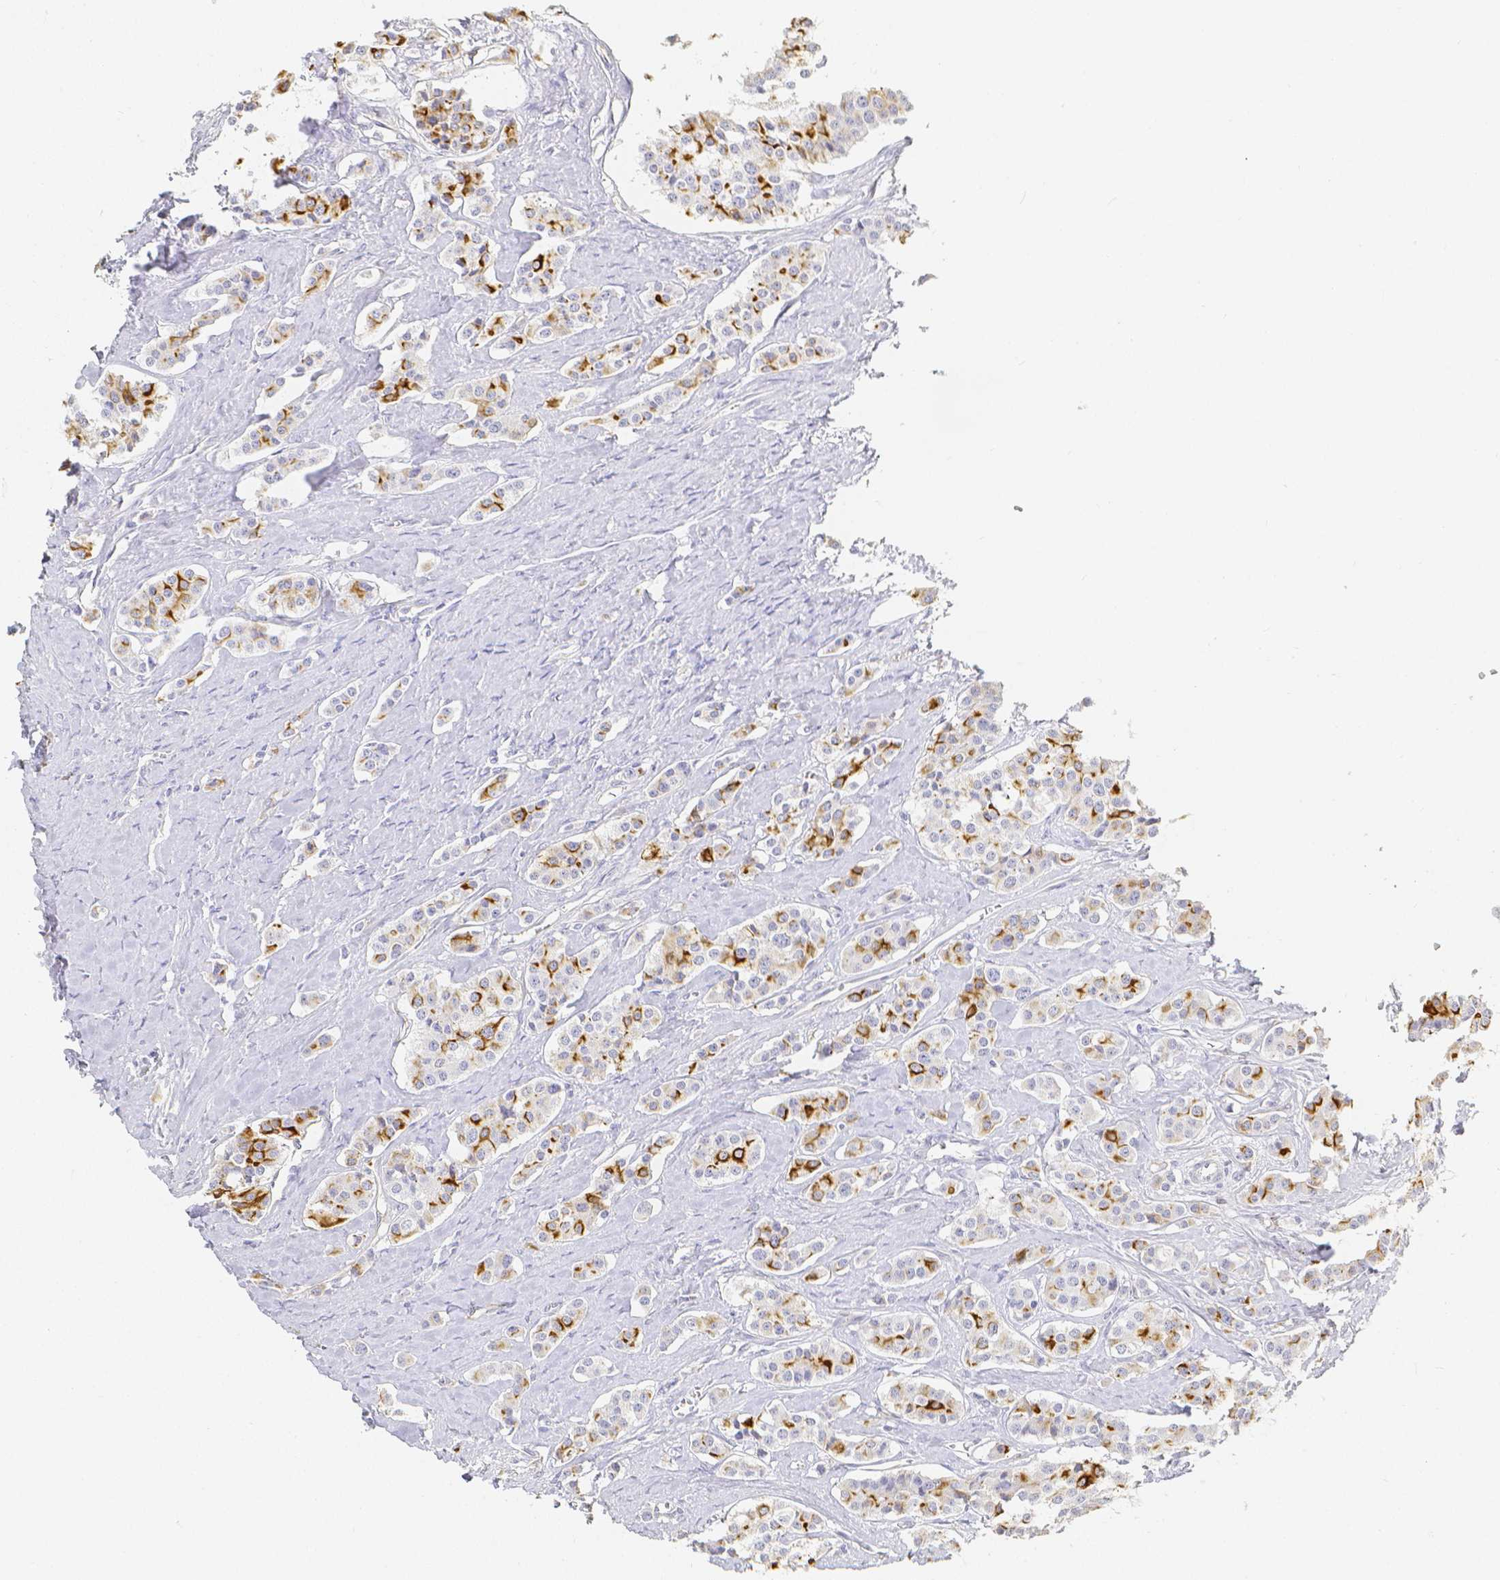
{"staining": {"intensity": "moderate", "quantity": "<25%", "location": "cytoplasmic/membranous"}, "tissue": "carcinoid", "cell_type": "Tumor cells", "image_type": "cancer", "snomed": [{"axis": "morphology", "description": "Carcinoid, malignant, NOS"}, {"axis": "topography", "description": "Small intestine"}], "caption": "Carcinoid stained with DAB IHC demonstrates low levels of moderate cytoplasmic/membranous positivity in approximately <25% of tumor cells. The staining was performed using DAB, with brown indicating positive protein expression. Nuclei are stained blue with hematoxylin.", "gene": "SMURF1", "patient": {"sex": "male", "age": 63}}